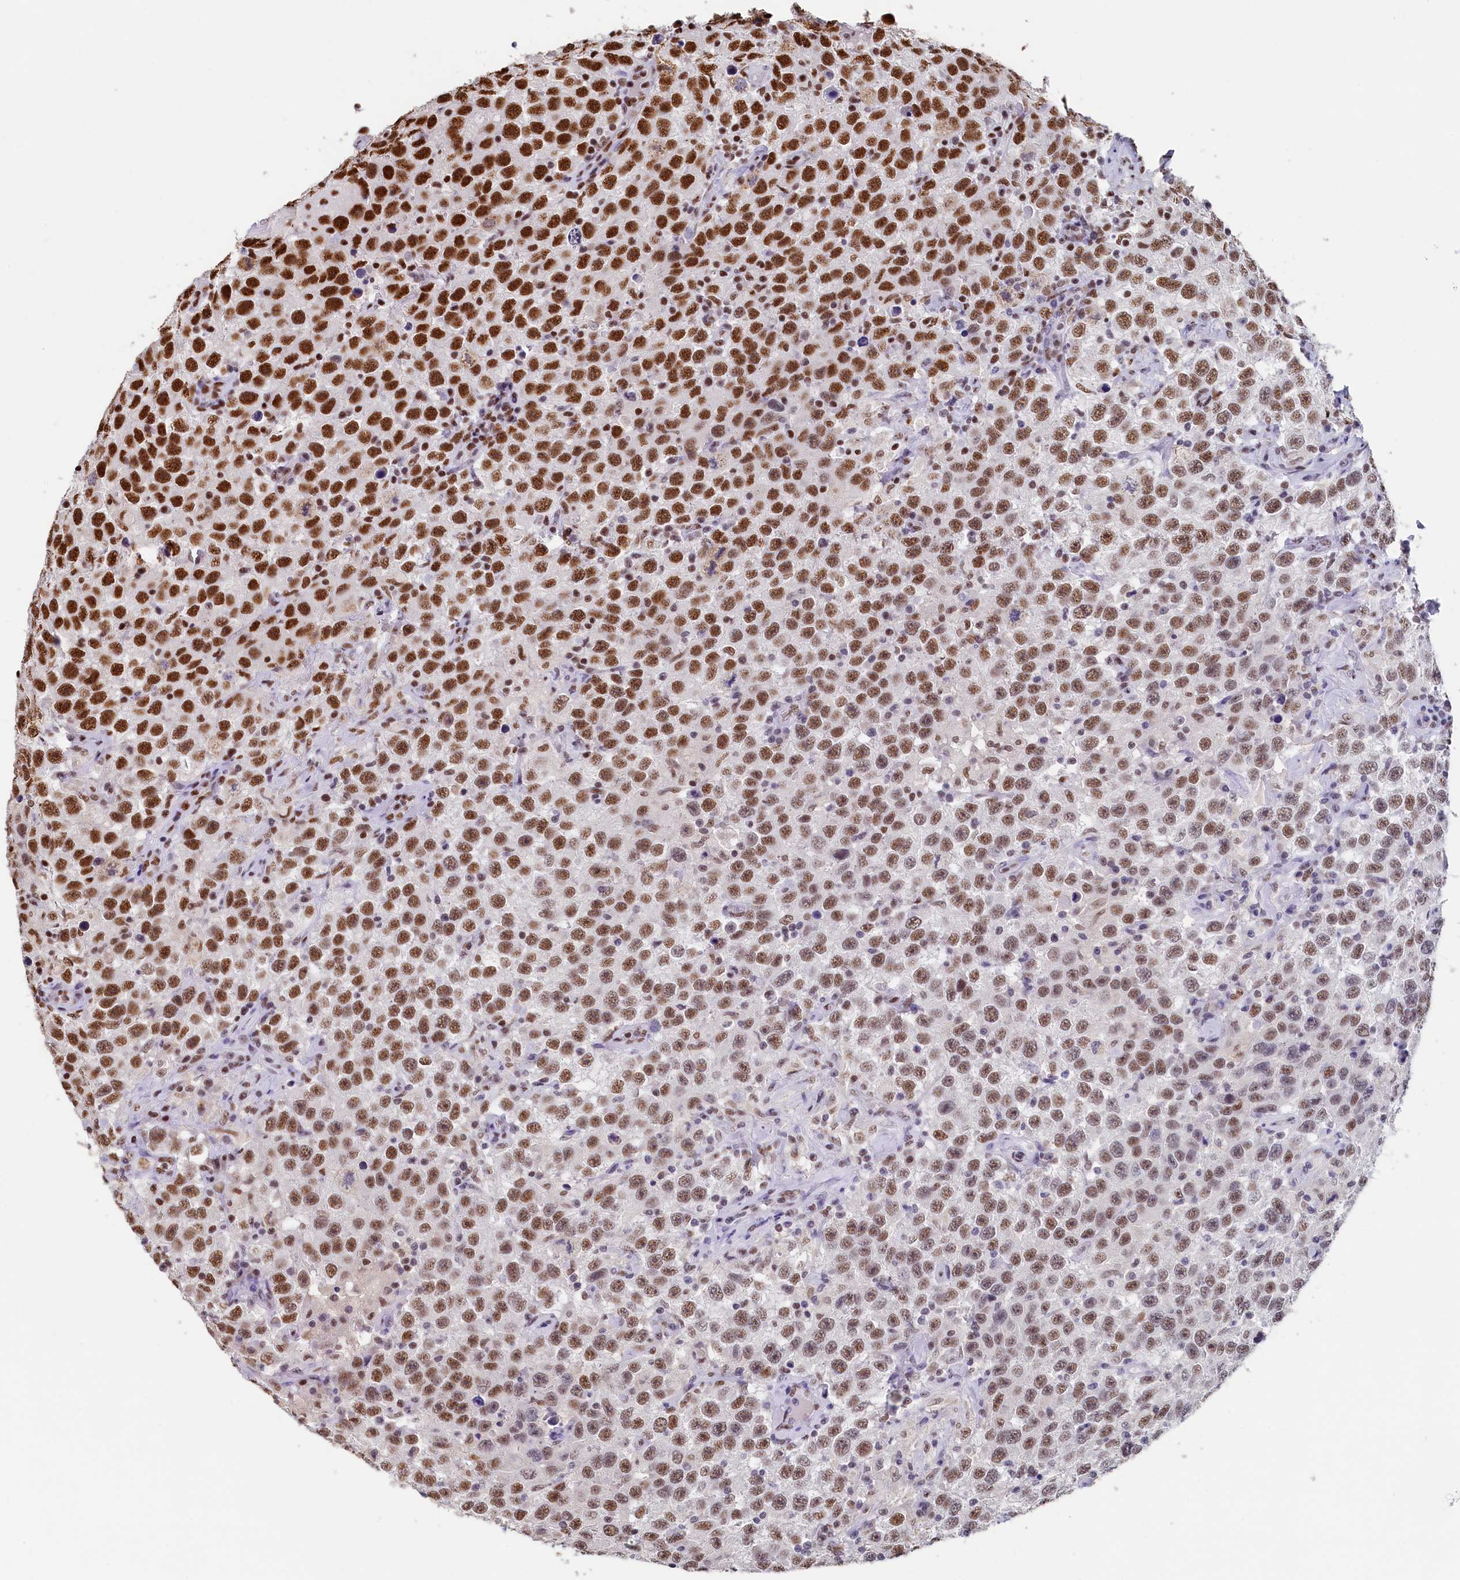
{"staining": {"intensity": "strong", "quantity": "25%-75%", "location": "nuclear"}, "tissue": "testis cancer", "cell_type": "Tumor cells", "image_type": "cancer", "snomed": [{"axis": "morphology", "description": "Seminoma, NOS"}, {"axis": "topography", "description": "Testis"}], "caption": "Tumor cells reveal high levels of strong nuclear expression in approximately 25%-75% of cells in human testis cancer (seminoma).", "gene": "MOSPD3", "patient": {"sex": "male", "age": 41}}